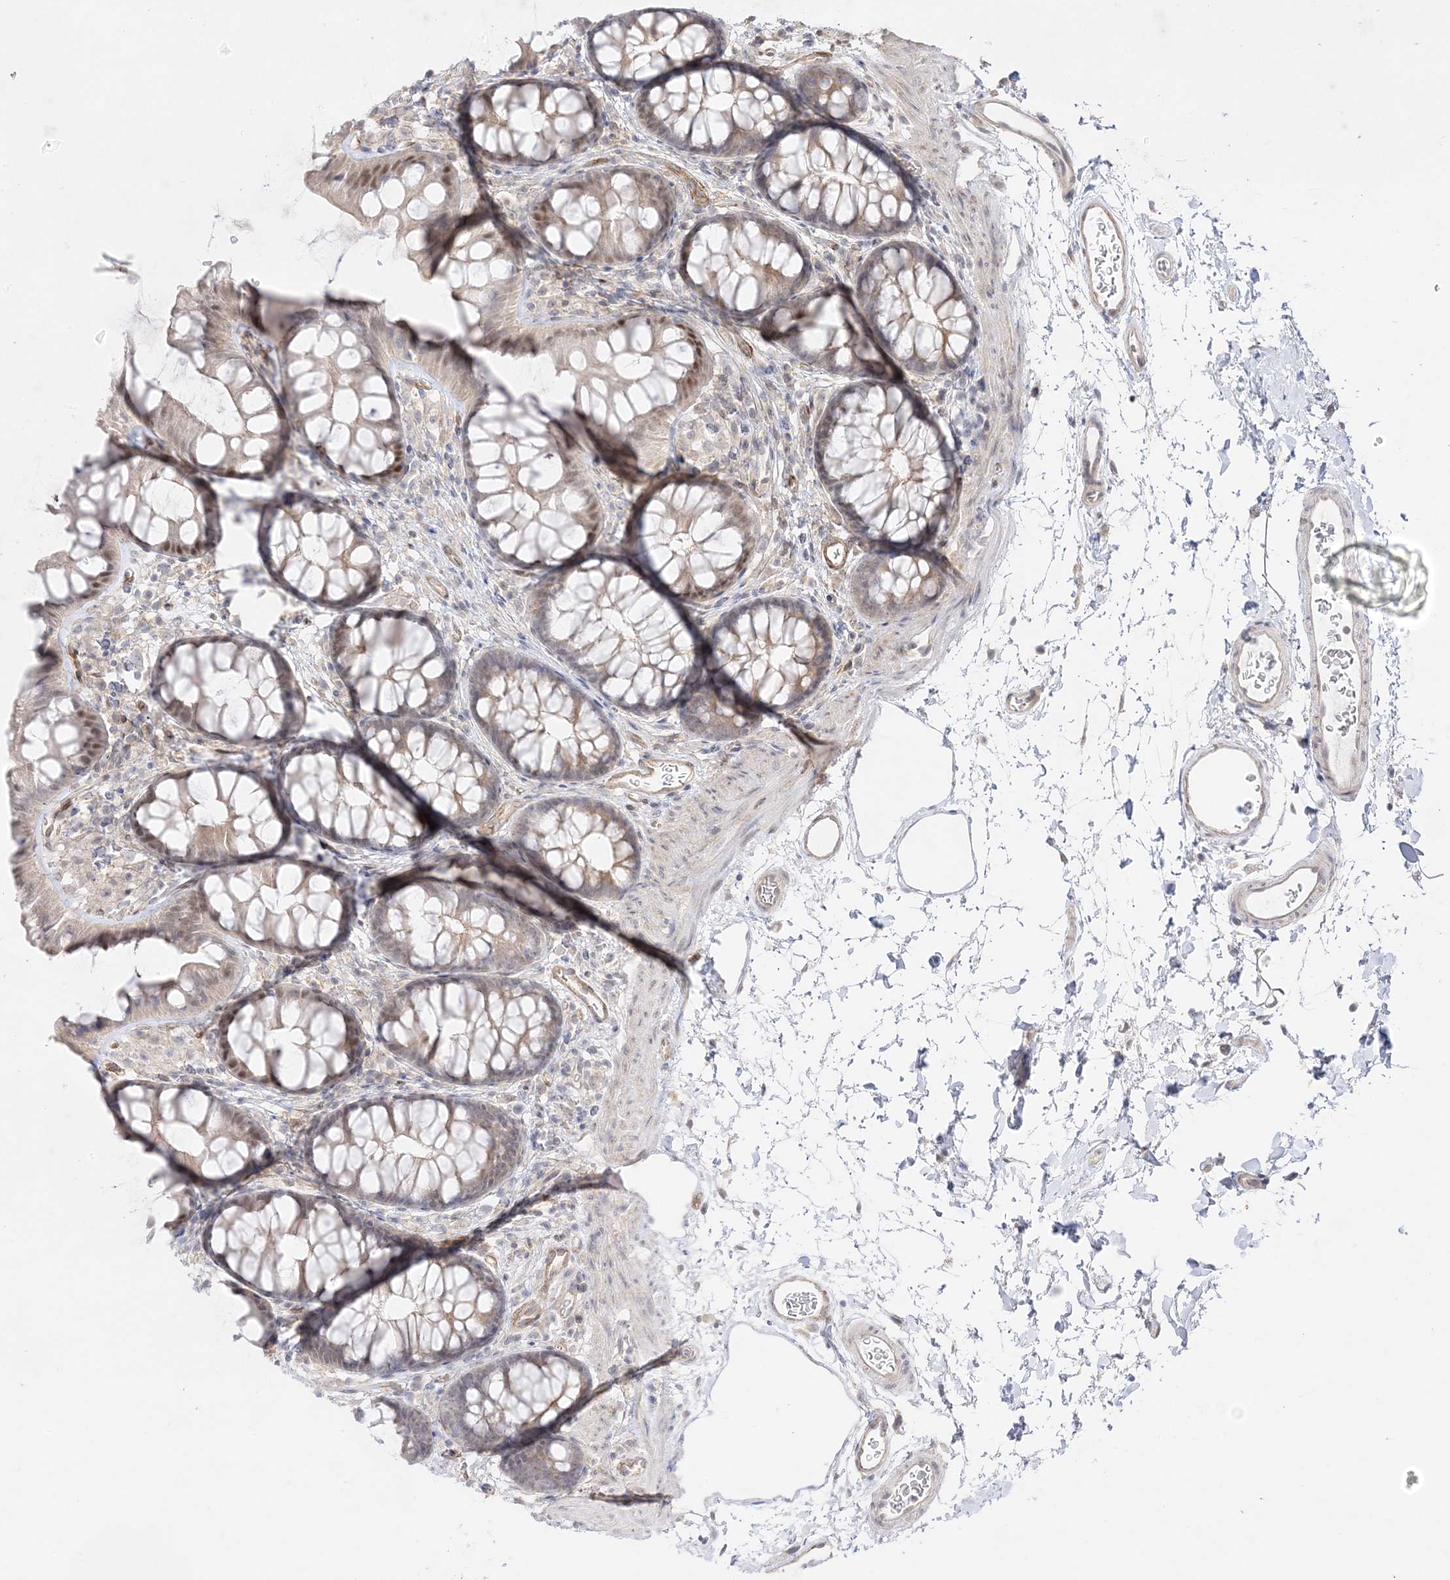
{"staining": {"intensity": "moderate", "quantity": "25%-75%", "location": "cytoplasmic/membranous"}, "tissue": "colon", "cell_type": "Endothelial cells", "image_type": "normal", "snomed": [{"axis": "morphology", "description": "Normal tissue, NOS"}, {"axis": "topography", "description": "Colon"}], "caption": "Immunohistochemistry (DAB) staining of unremarkable colon exhibits moderate cytoplasmic/membranous protein staining in about 25%-75% of endothelial cells. The staining was performed using DAB (3,3'-diaminobenzidine) to visualize the protein expression in brown, while the nuclei were stained in blue with hematoxylin (Magnification: 20x).", "gene": "C2CD2", "patient": {"sex": "female", "age": 62}}